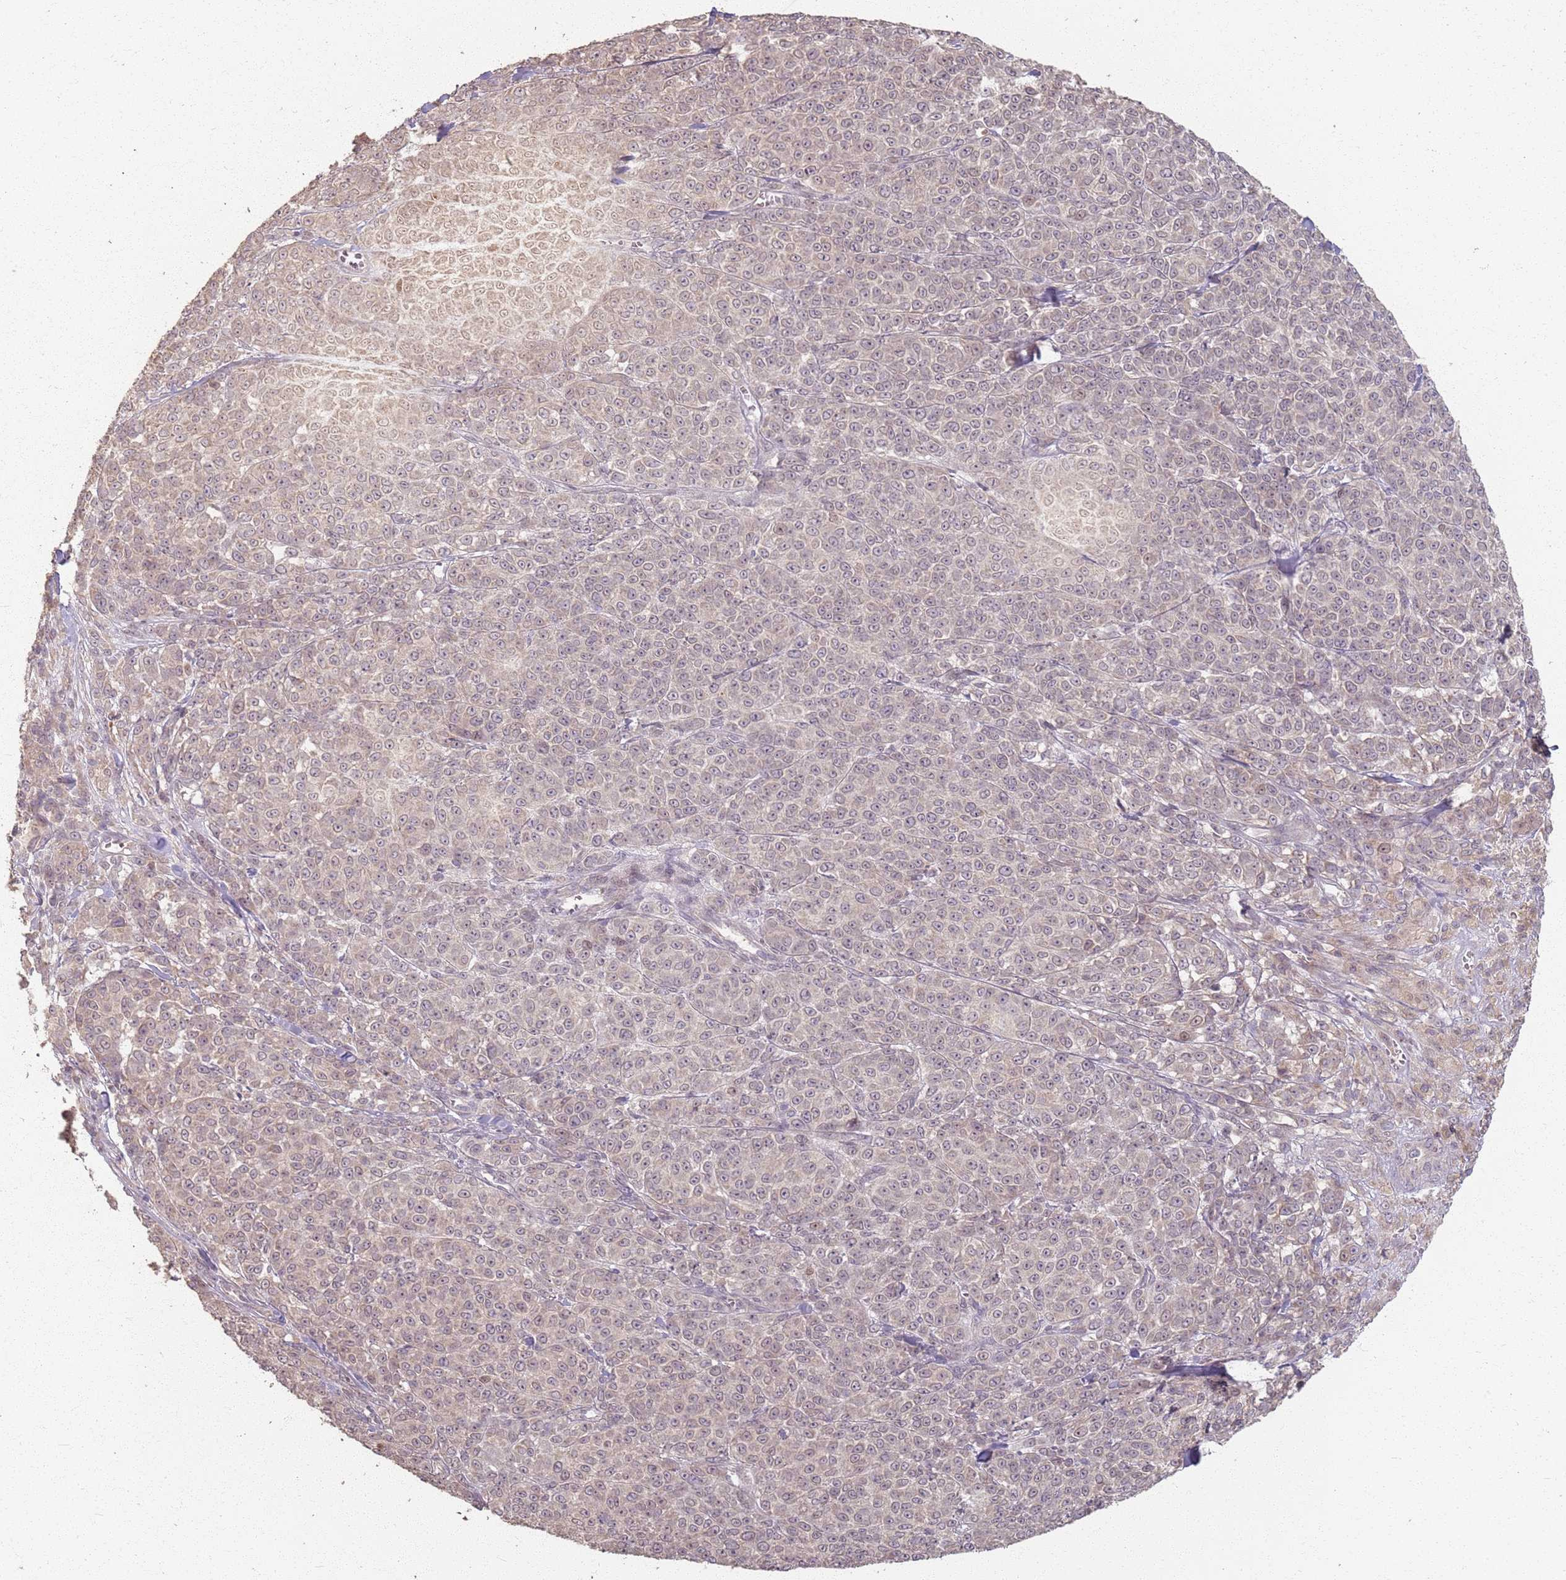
{"staining": {"intensity": "weak", "quantity": "<25%", "location": "nuclear"}, "tissue": "melanoma", "cell_type": "Tumor cells", "image_type": "cancer", "snomed": [{"axis": "morphology", "description": "Normal tissue, NOS"}, {"axis": "morphology", "description": "Malignant melanoma, NOS"}, {"axis": "topography", "description": "Skin"}], "caption": "The micrograph shows no significant expression in tumor cells of melanoma. (DAB (3,3'-diaminobenzidine) immunohistochemistry (IHC), high magnification).", "gene": "CCDC168", "patient": {"sex": "female", "age": 34}}